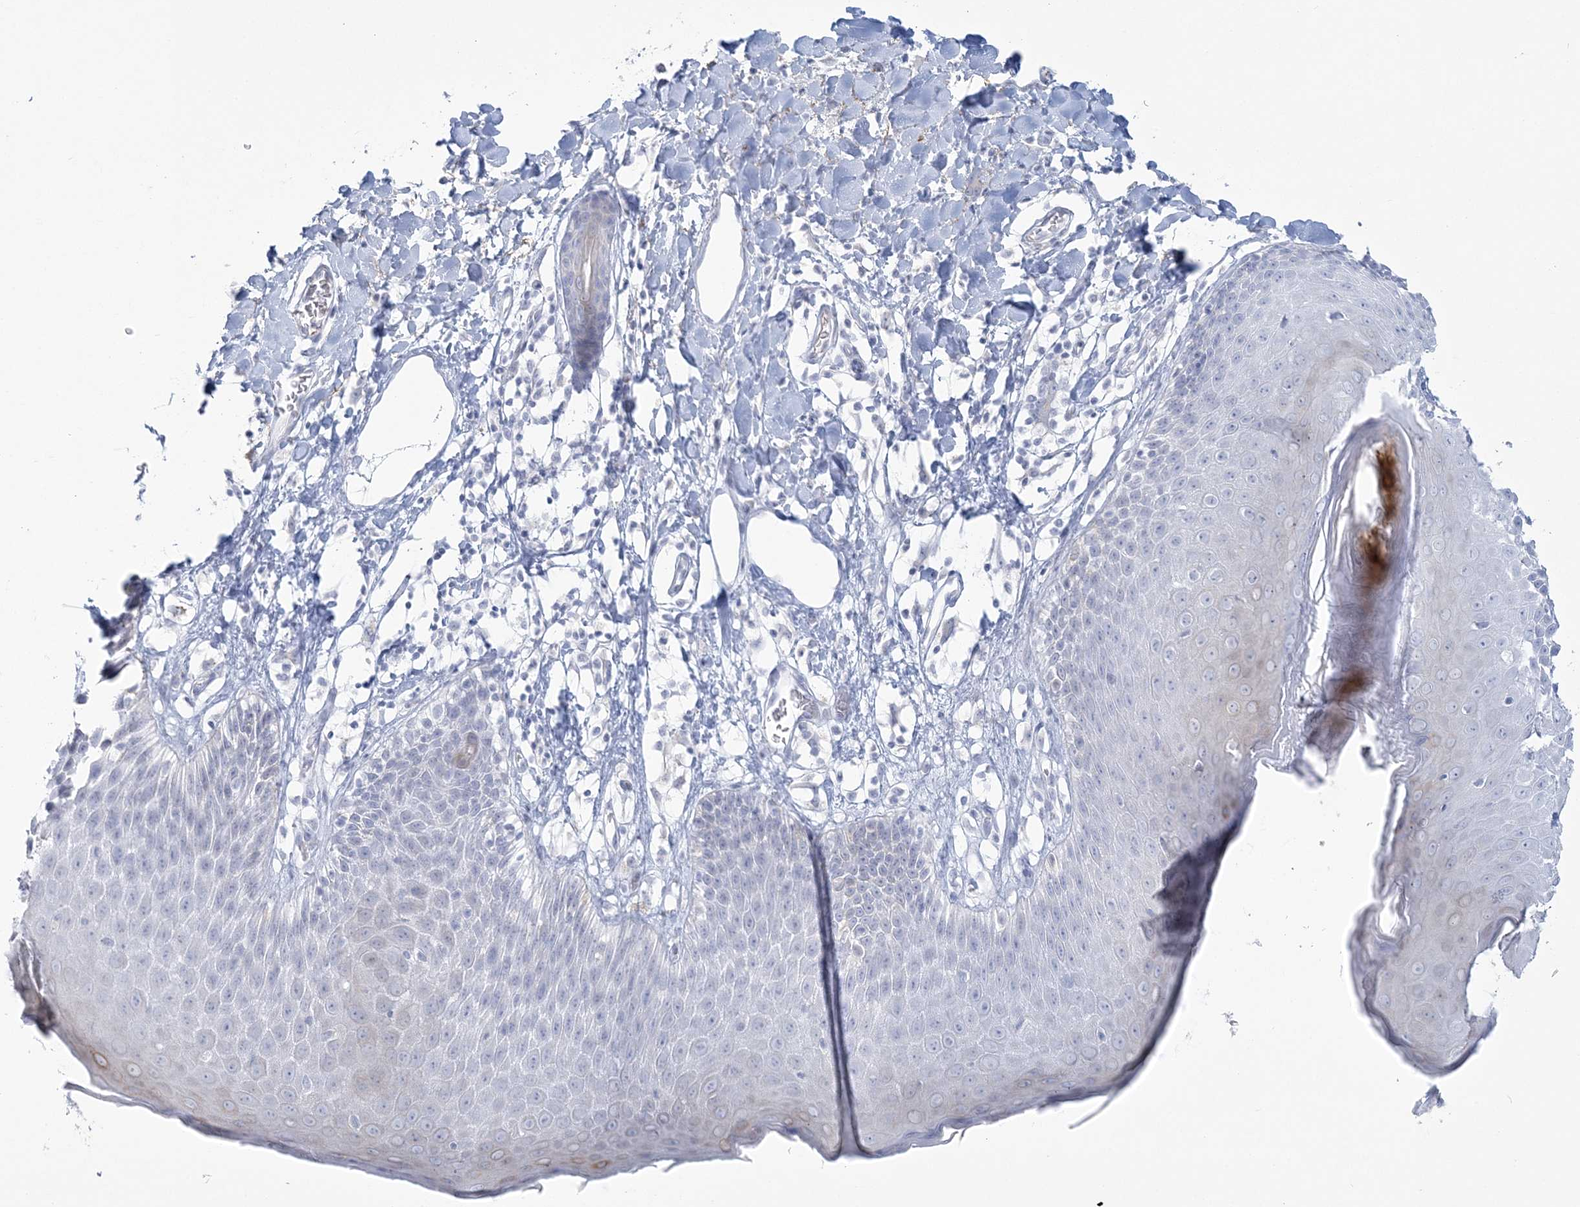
{"staining": {"intensity": "weak", "quantity": "25%-75%", "location": "cytoplasmic/membranous"}, "tissue": "skin", "cell_type": "Epidermal cells", "image_type": "normal", "snomed": [{"axis": "morphology", "description": "Normal tissue, NOS"}, {"axis": "topography", "description": "Vulva"}], "caption": "Immunohistochemistry histopathology image of unremarkable skin: skin stained using IHC exhibits low levels of weak protein expression localized specifically in the cytoplasmic/membranous of epidermal cells, appearing as a cytoplasmic/membranous brown color.", "gene": "ENSG00000288637", "patient": {"sex": "female", "age": 68}}